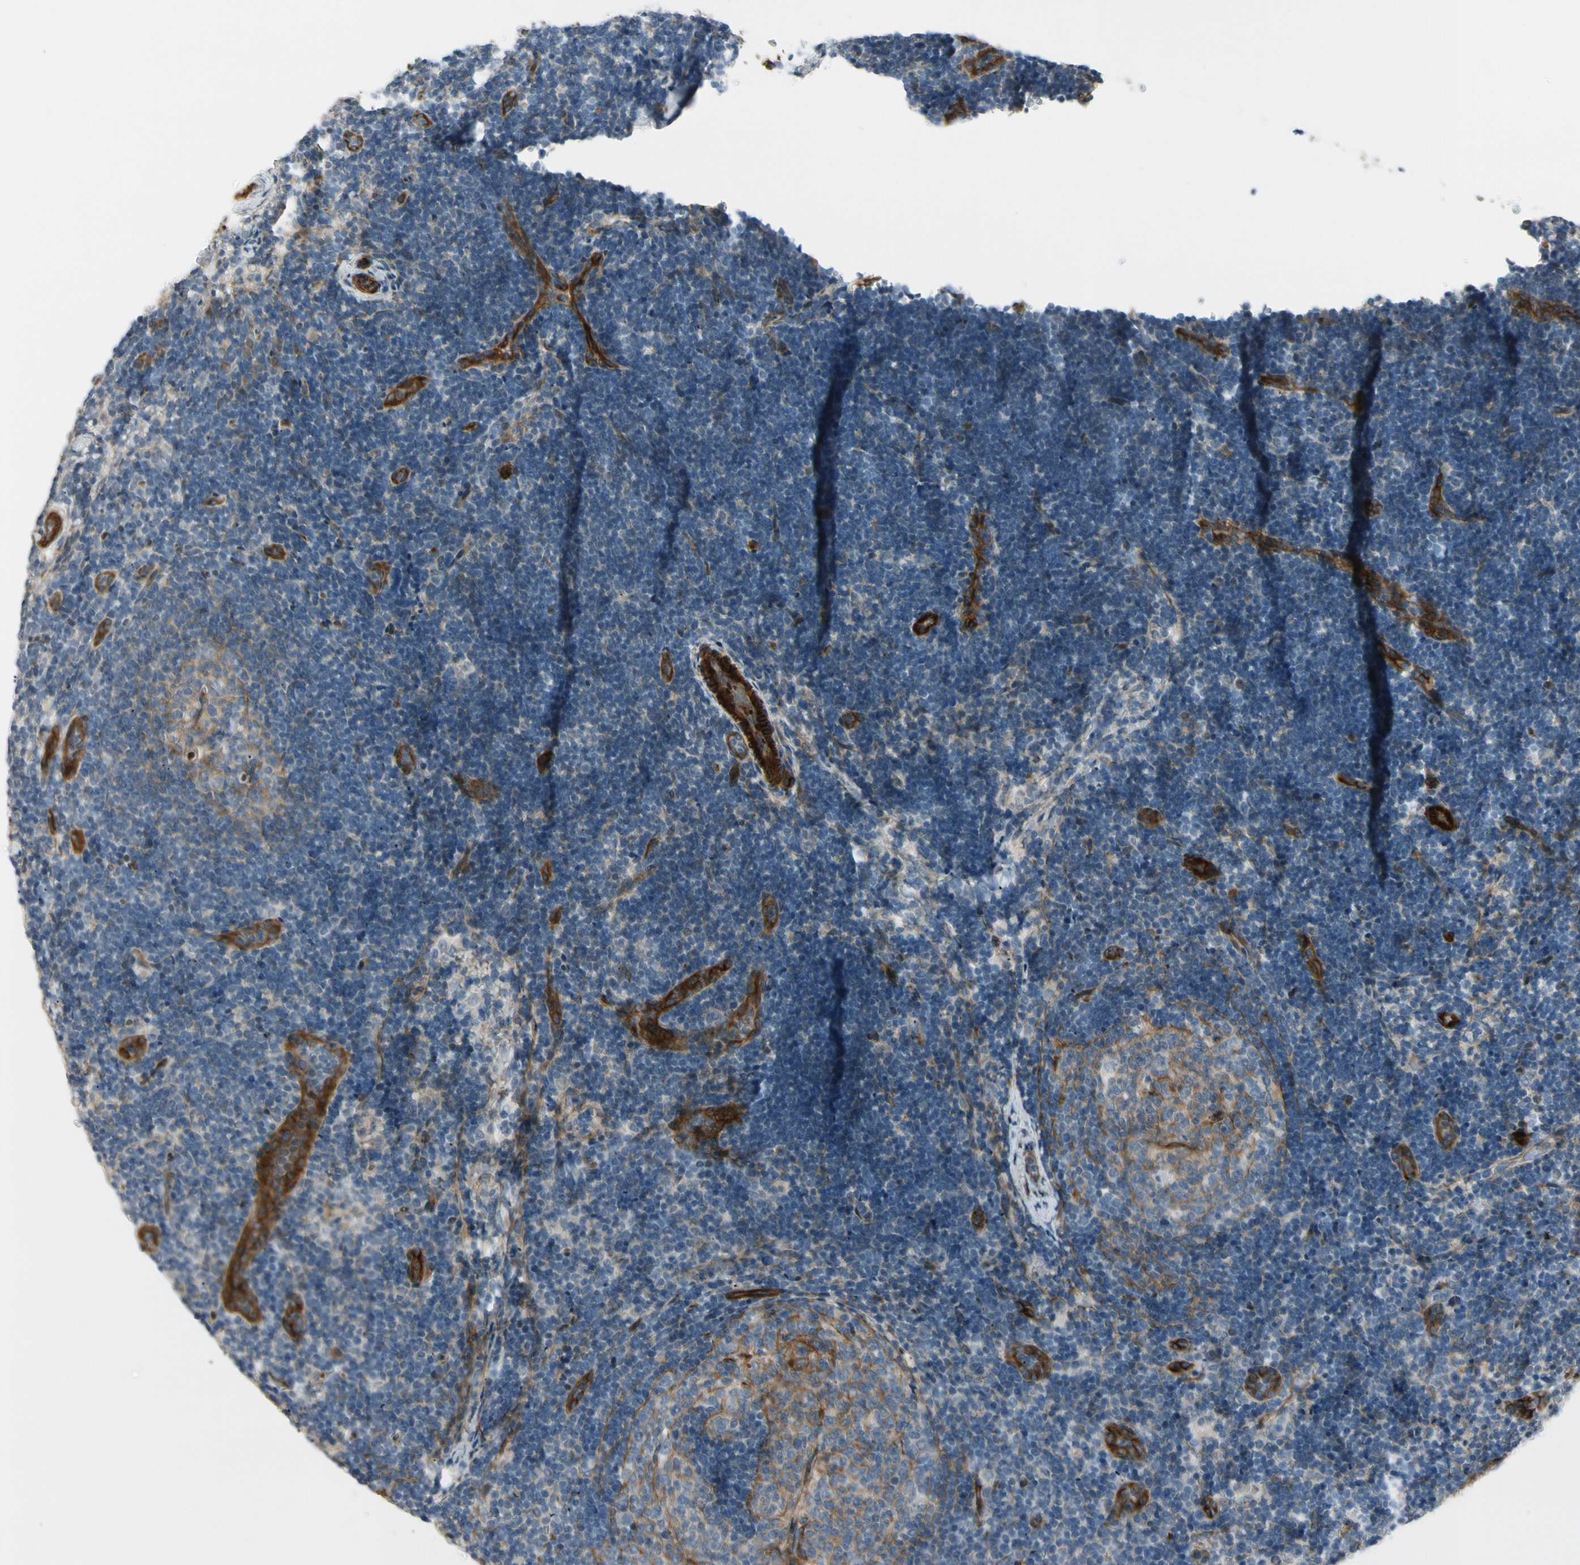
{"staining": {"intensity": "negative", "quantity": "none", "location": "none"}, "tissue": "lymph node", "cell_type": "Germinal center cells", "image_type": "normal", "snomed": [{"axis": "morphology", "description": "Normal tissue, NOS"}, {"axis": "topography", "description": "Lymph node"}], "caption": "Image shows no significant protein positivity in germinal center cells of benign lymph node. (Immunohistochemistry, brightfield microscopy, high magnification).", "gene": "MCAM", "patient": {"sex": "female", "age": 14}}